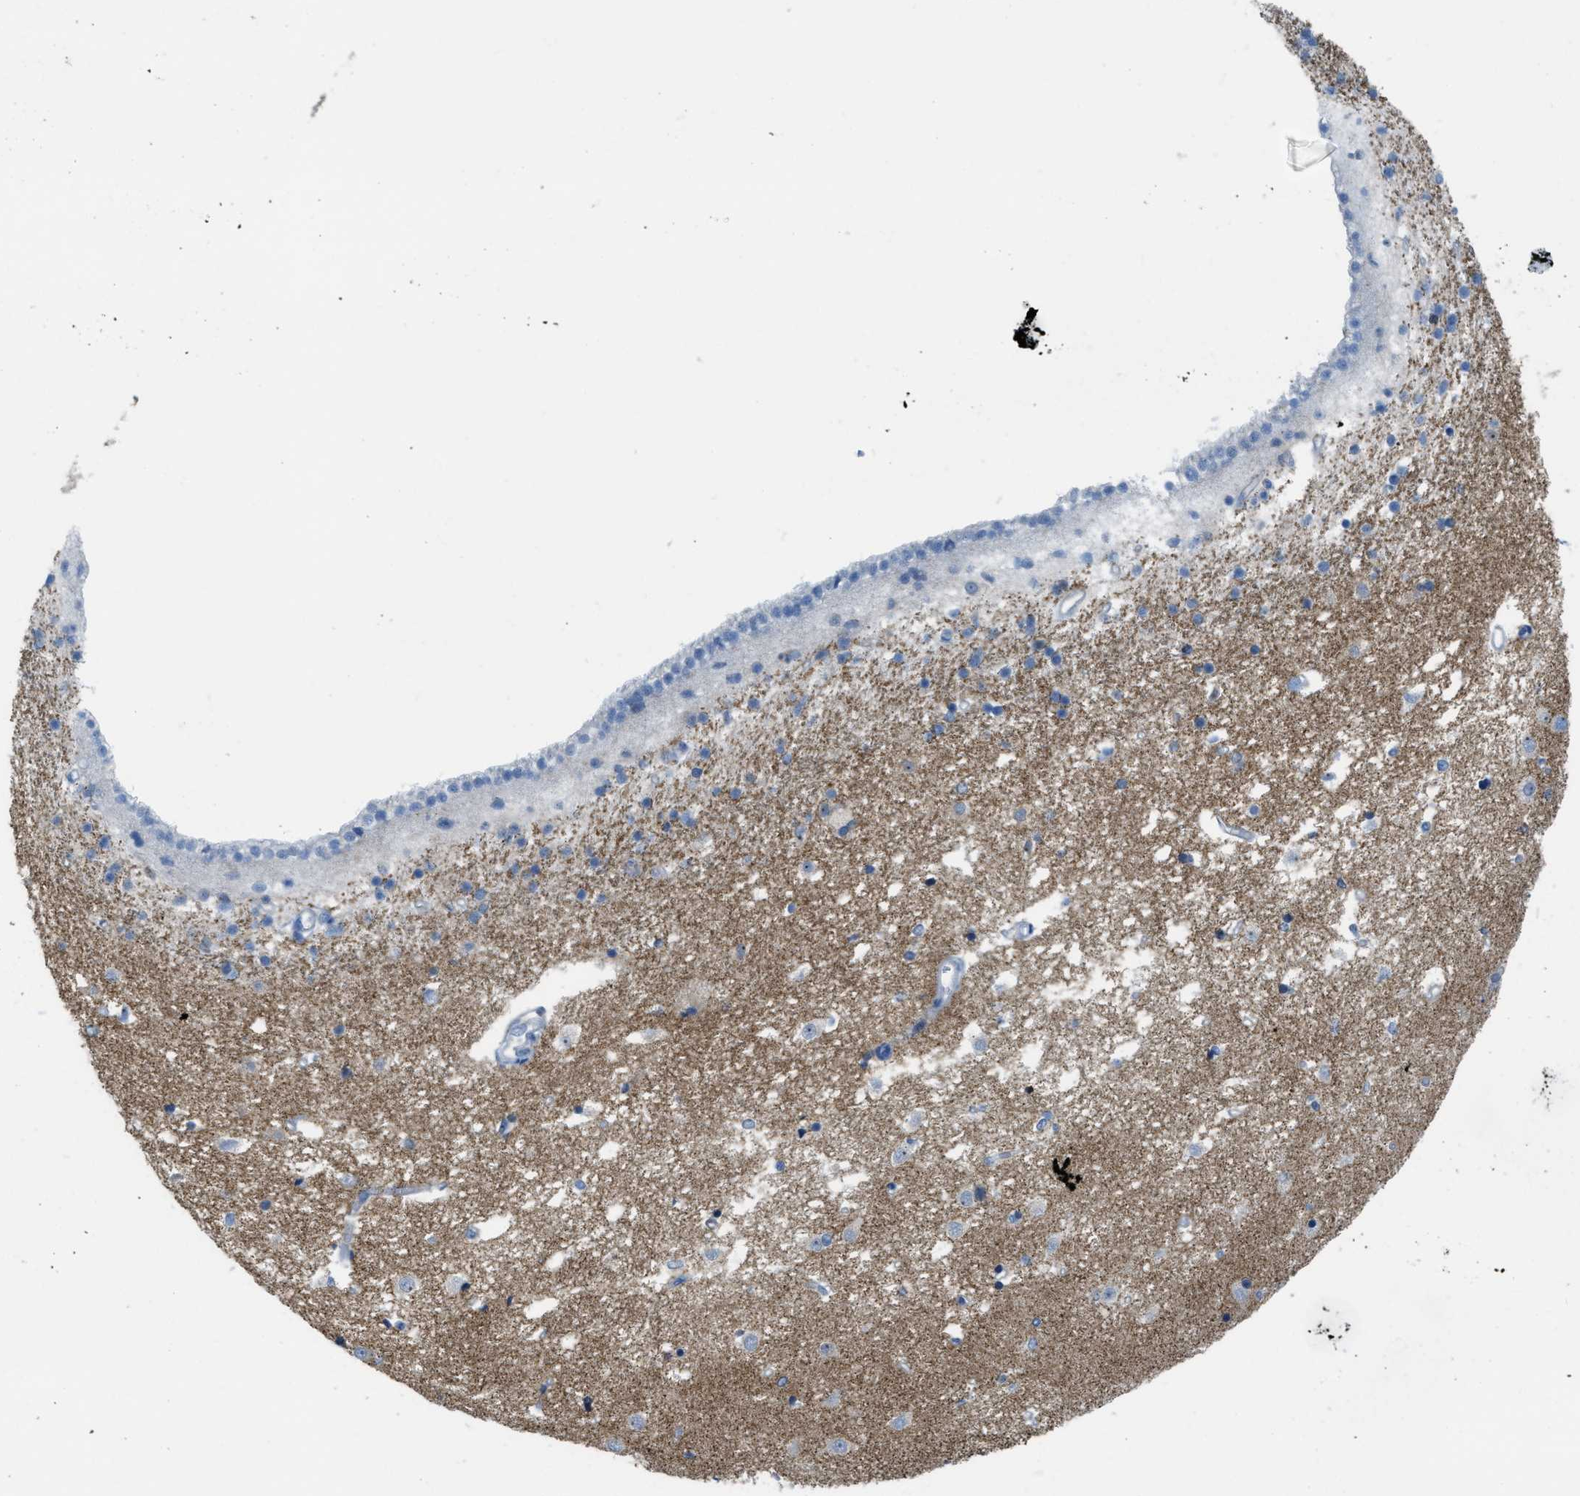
{"staining": {"intensity": "moderate", "quantity": "<25%", "location": "cytoplasmic/membranous"}, "tissue": "caudate", "cell_type": "Glial cells", "image_type": "normal", "snomed": [{"axis": "morphology", "description": "Normal tissue, NOS"}, {"axis": "topography", "description": "Lateral ventricle wall"}], "caption": "IHC image of benign caudate stained for a protein (brown), which shows low levels of moderate cytoplasmic/membranous expression in approximately <25% of glial cells.", "gene": "ASGR1", "patient": {"sex": "male", "age": 45}}